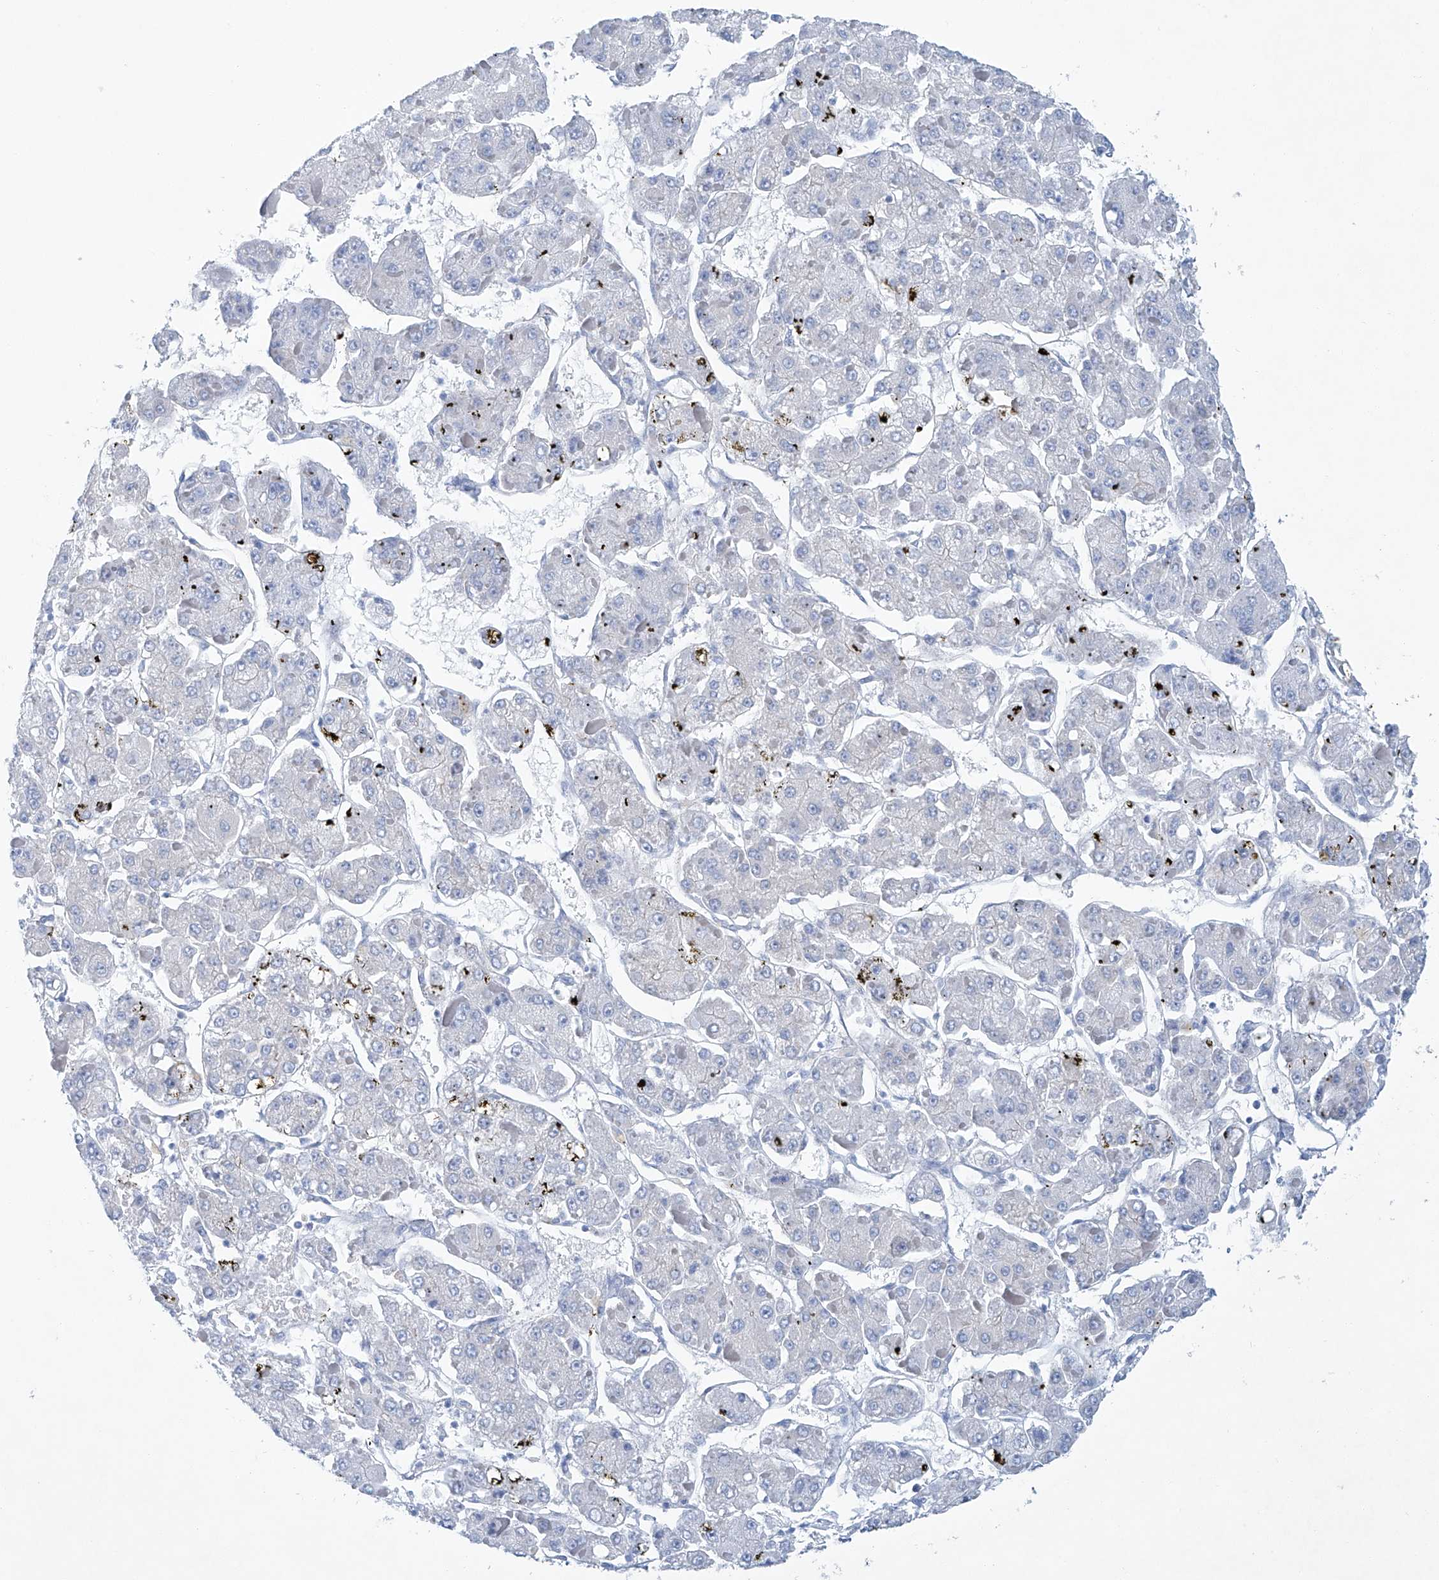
{"staining": {"intensity": "negative", "quantity": "none", "location": "none"}, "tissue": "liver cancer", "cell_type": "Tumor cells", "image_type": "cancer", "snomed": [{"axis": "morphology", "description": "Carcinoma, Hepatocellular, NOS"}, {"axis": "topography", "description": "Liver"}], "caption": "An image of liver hepatocellular carcinoma stained for a protein shows no brown staining in tumor cells. Nuclei are stained in blue.", "gene": "MAGI1", "patient": {"sex": "female", "age": 73}}